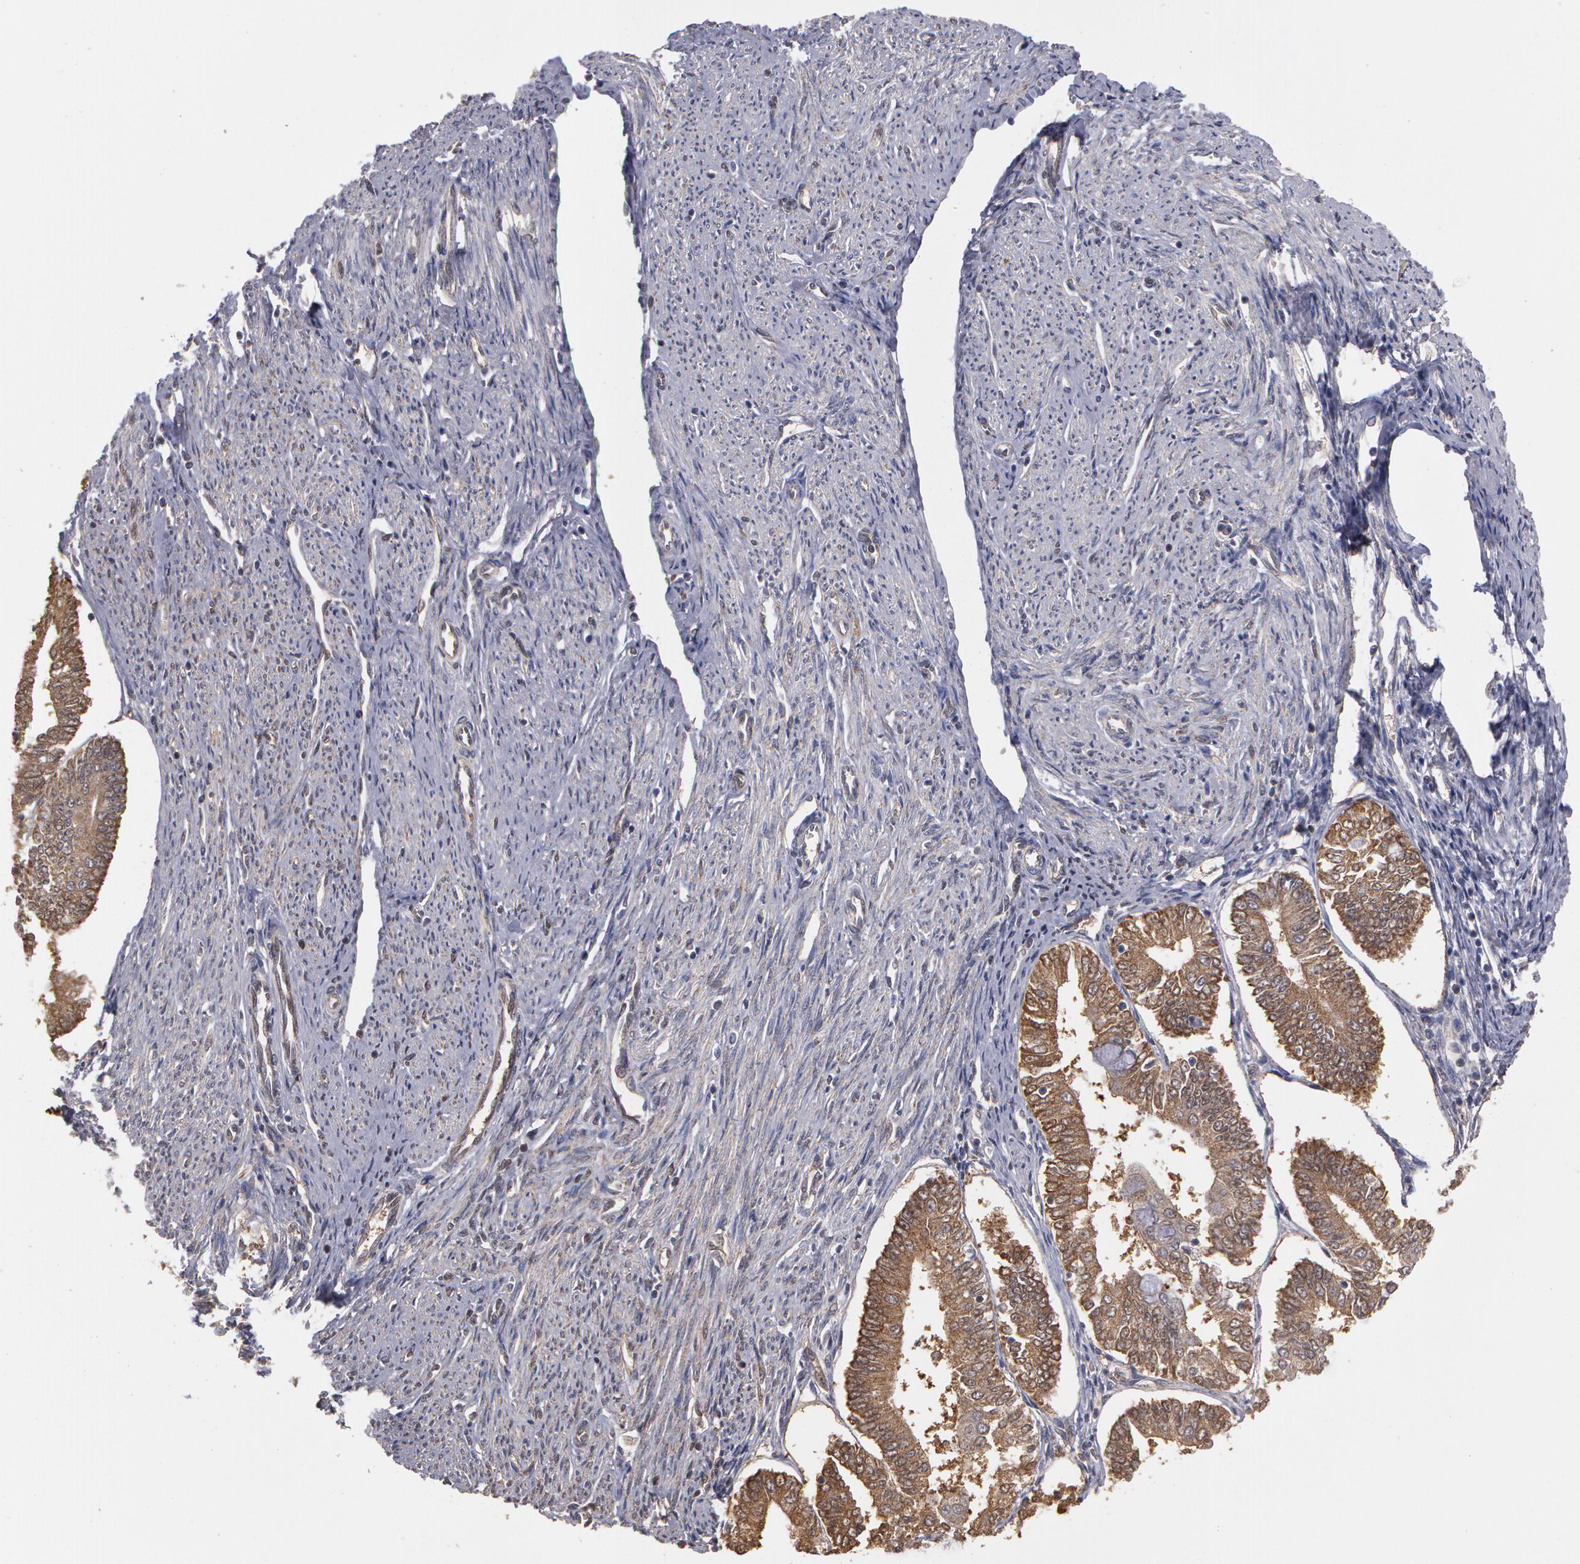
{"staining": {"intensity": "strong", "quantity": ">75%", "location": "cytoplasmic/membranous"}, "tissue": "endometrial cancer", "cell_type": "Tumor cells", "image_type": "cancer", "snomed": [{"axis": "morphology", "description": "Adenocarcinoma, NOS"}, {"axis": "topography", "description": "Endometrium"}], "caption": "Immunohistochemical staining of human endometrial cancer reveals high levels of strong cytoplasmic/membranous protein positivity in about >75% of tumor cells. The staining is performed using DAB brown chromogen to label protein expression. The nuclei are counter-stained blue using hematoxylin.", "gene": "MPST", "patient": {"sex": "female", "age": 75}}